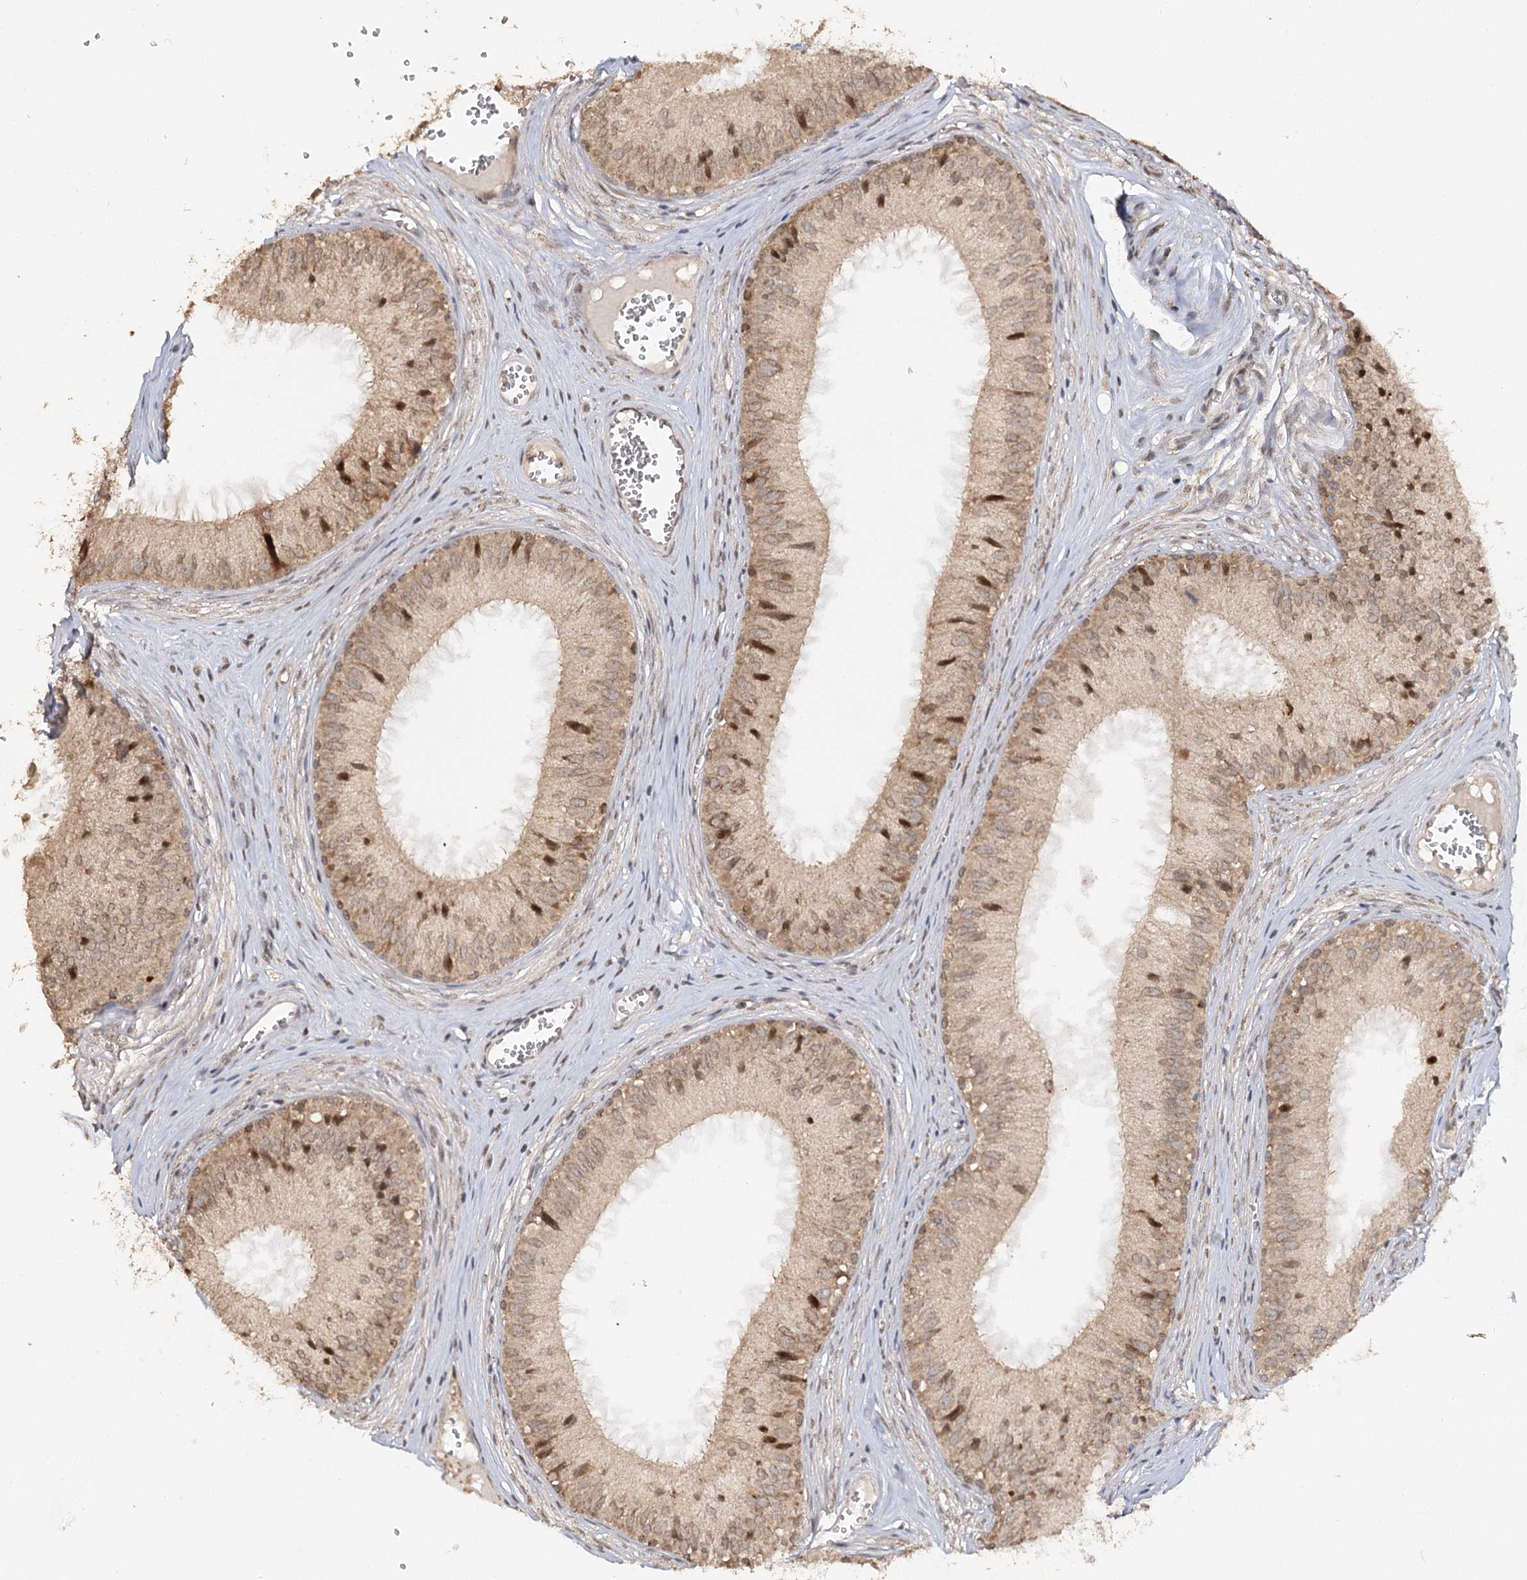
{"staining": {"intensity": "moderate", "quantity": "<25%", "location": "cytoplasmic/membranous"}, "tissue": "epididymis", "cell_type": "Glandular cells", "image_type": "normal", "snomed": [{"axis": "morphology", "description": "Normal tissue, NOS"}, {"axis": "topography", "description": "Epididymis"}], "caption": "This photomicrograph reveals immunohistochemistry (IHC) staining of unremarkable epididymis, with low moderate cytoplasmic/membranous staining in about <25% of glandular cells.", "gene": "ZNRF3", "patient": {"sex": "male", "age": 36}}